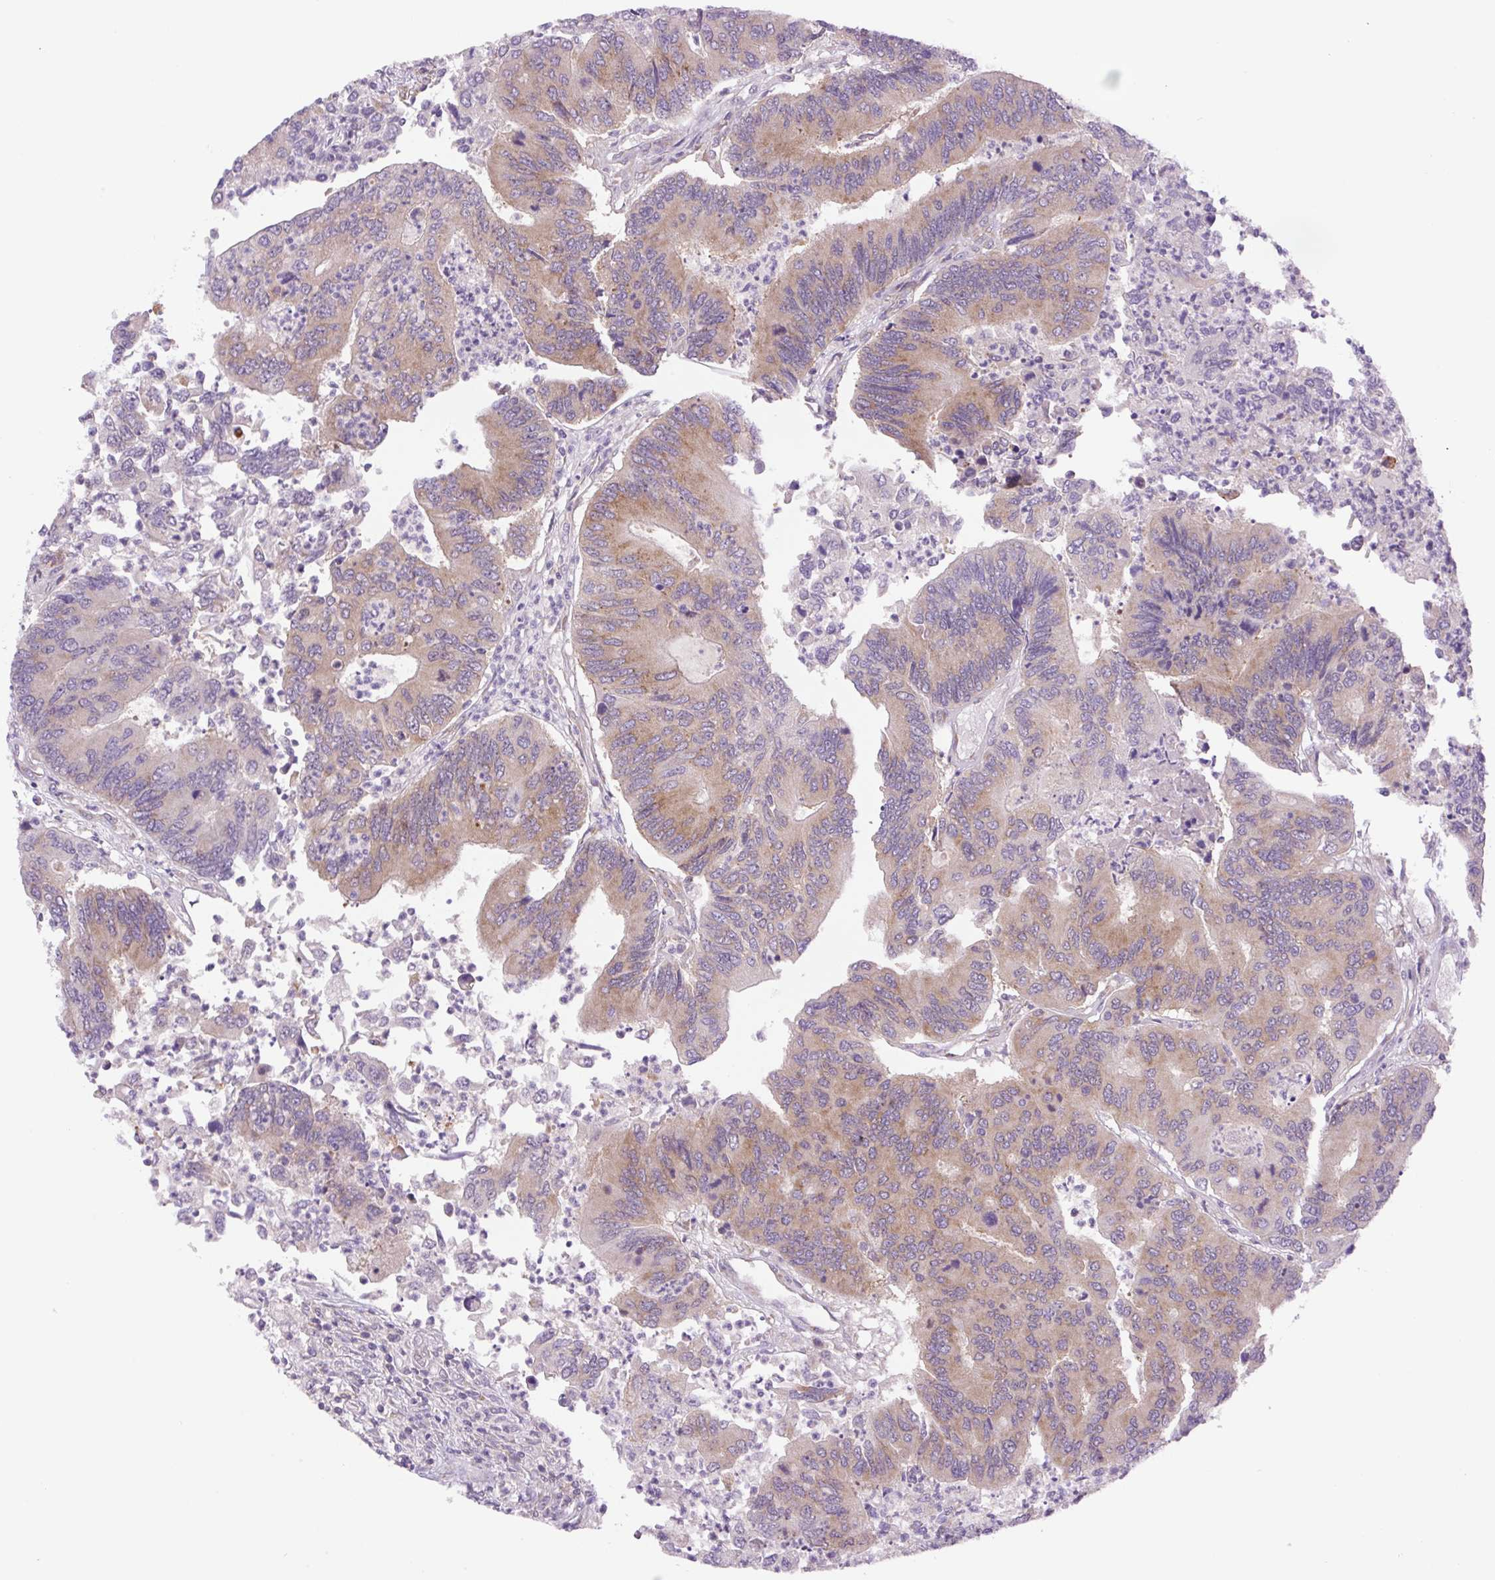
{"staining": {"intensity": "moderate", "quantity": "25%-75%", "location": "cytoplasmic/membranous"}, "tissue": "colorectal cancer", "cell_type": "Tumor cells", "image_type": "cancer", "snomed": [{"axis": "morphology", "description": "Adenocarcinoma, NOS"}, {"axis": "topography", "description": "Colon"}], "caption": "Immunohistochemical staining of colorectal cancer (adenocarcinoma) displays moderate cytoplasmic/membranous protein staining in about 25%-75% of tumor cells.", "gene": "MINK1", "patient": {"sex": "female", "age": 67}}